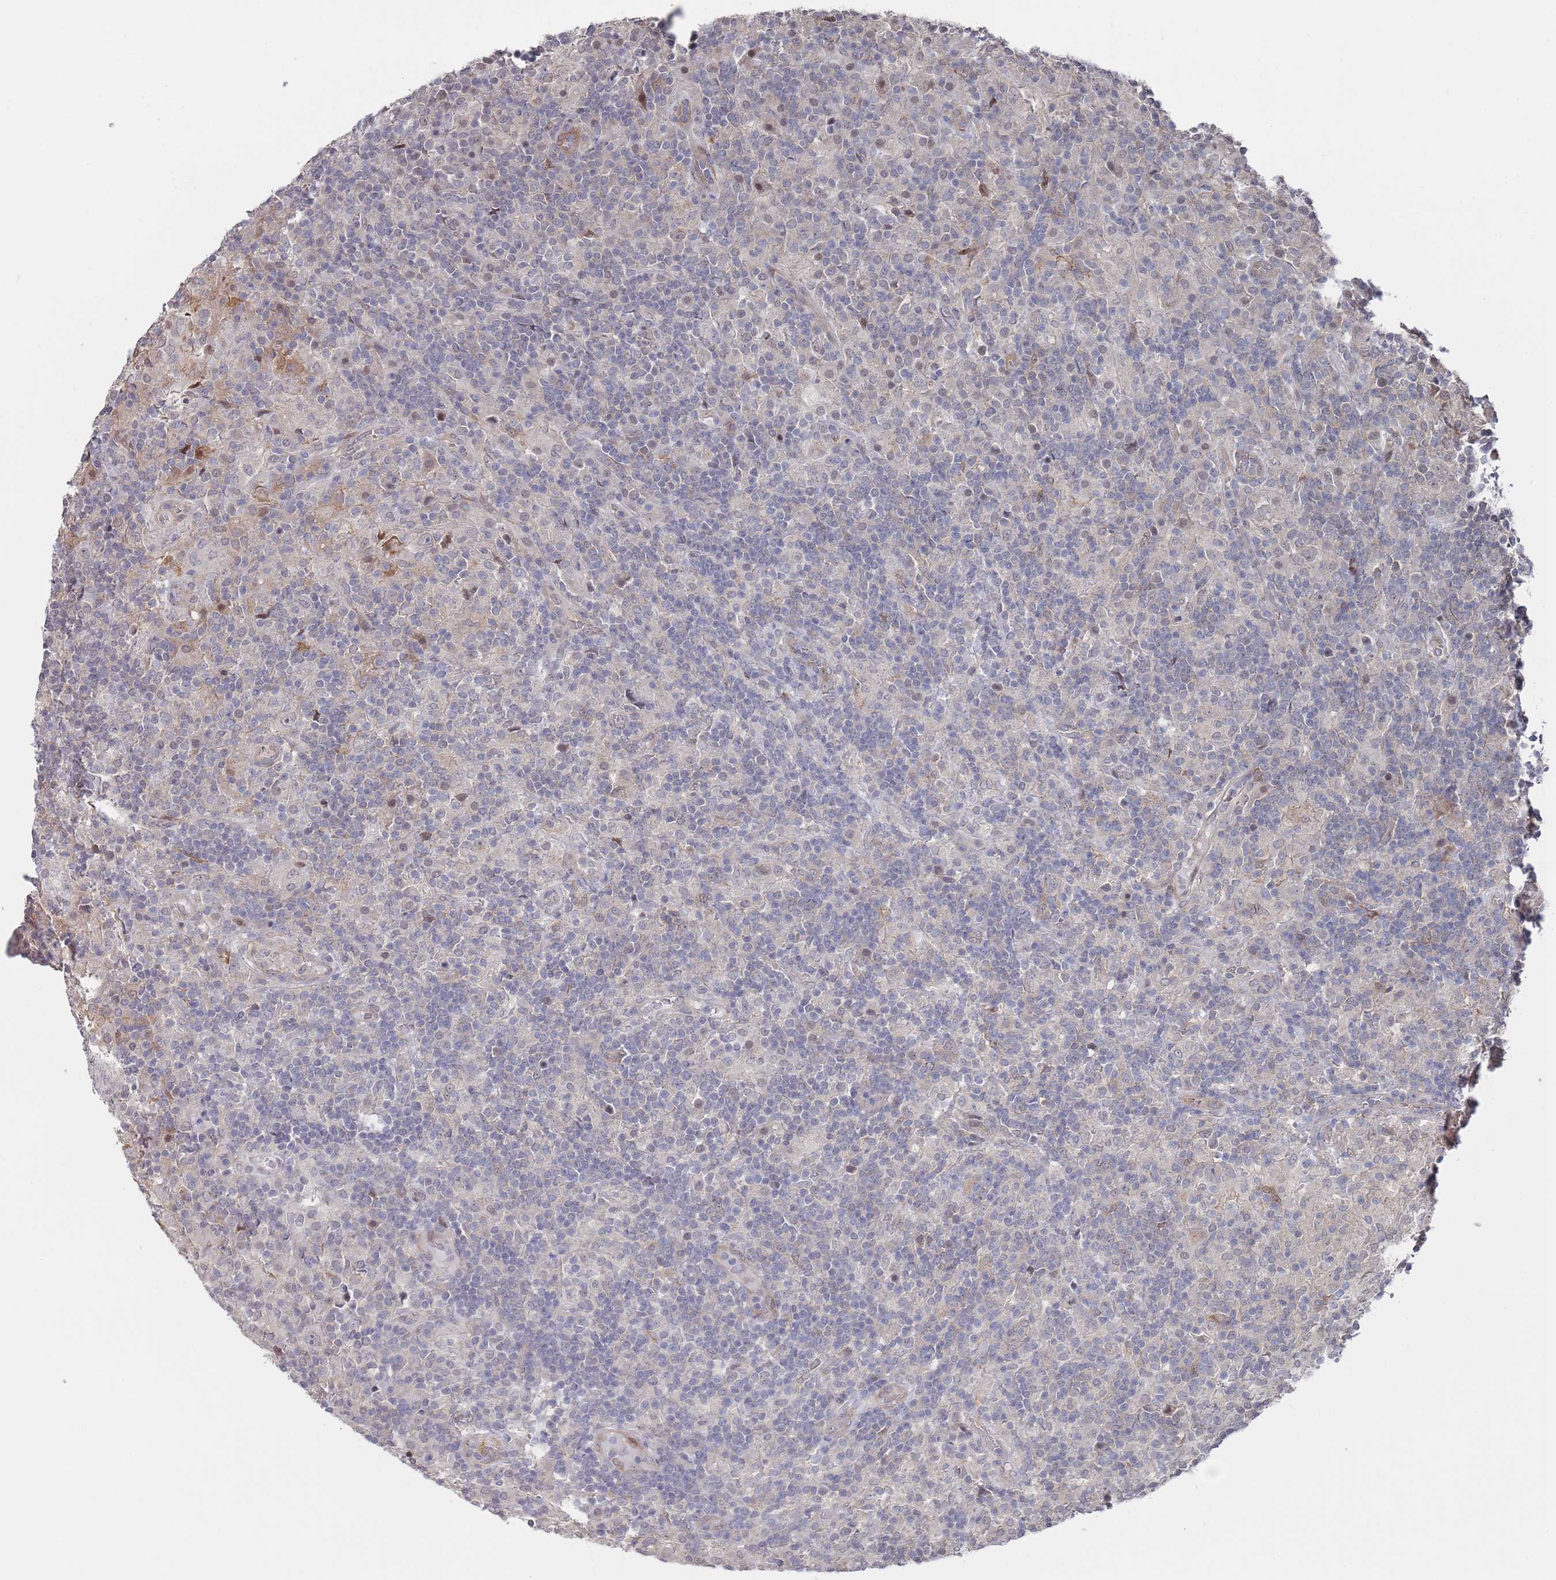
{"staining": {"intensity": "weak", "quantity": "<25%", "location": "cytoplasmic/membranous"}, "tissue": "lymphoma", "cell_type": "Tumor cells", "image_type": "cancer", "snomed": [{"axis": "morphology", "description": "Hodgkin's disease, NOS"}, {"axis": "topography", "description": "Lymph node"}], "caption": "A high-resolution histopathology image shows IHC staining of lymphoma, which exhibits no significant staining in tumor cells.", "gene": "DGKD", "patient": {"sex": "male", "age": 70}}